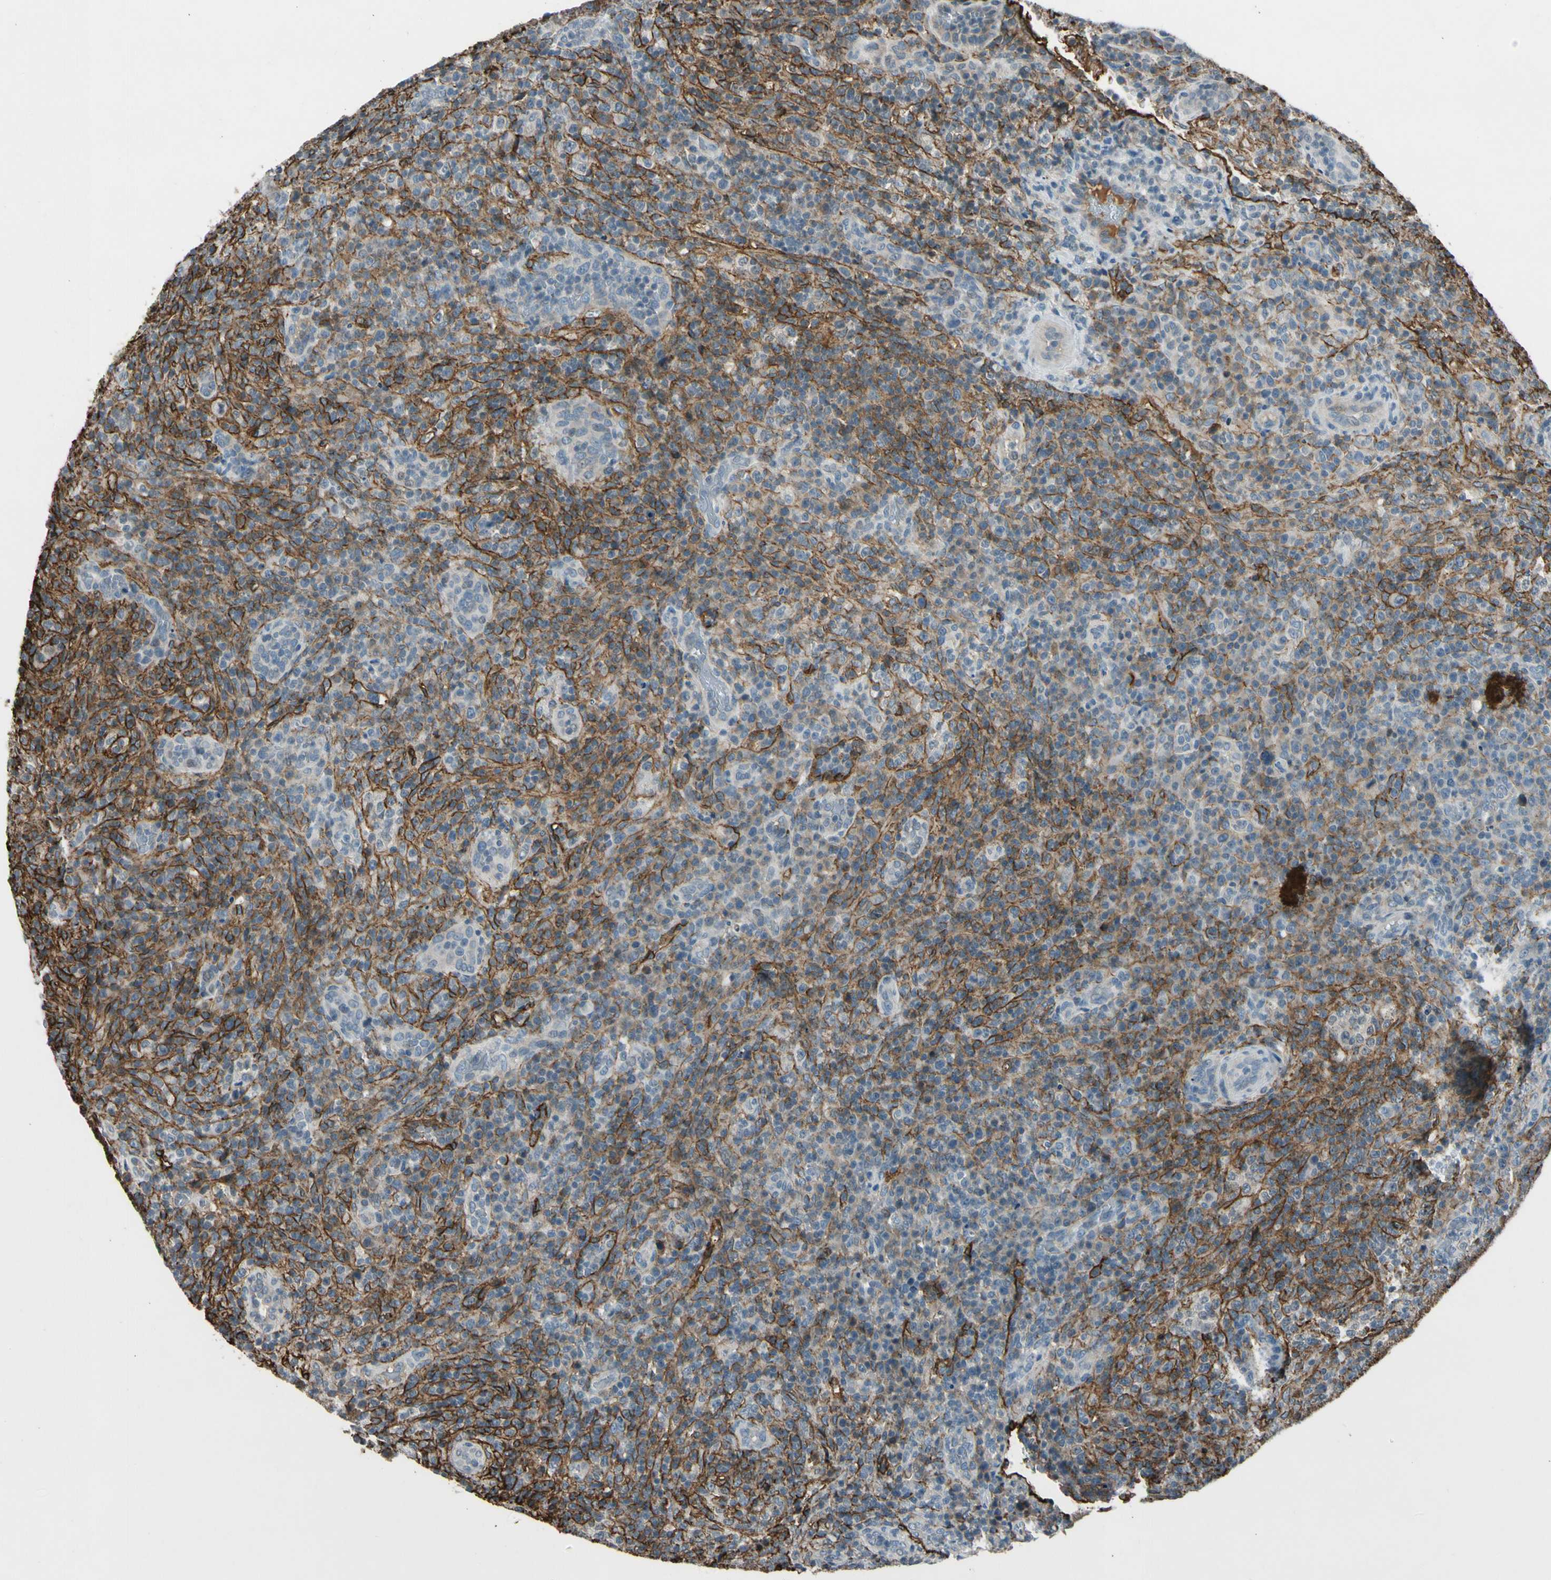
{"staining": {"intensity": "negative", "quantity": "none", "location": "none"}, "tissue": "lymphoma", "cell_type": "Tumor cells", "image_type": "cancer", "snomed": [{"axis": "morphology", "description": "Malignant lymphoma, non-Hodgkin's type, High grade"}, {"axis": "topography", "description": "Lymph node"}], "caption": "IHC histopathology image of lymphoma stained for a protein (brown), which reveals no expression in tumor cells. (DAB IHC with hematoxylin counter stain).", "gene": "PDPN", "patient": {"sex": "female", "age": 76}}